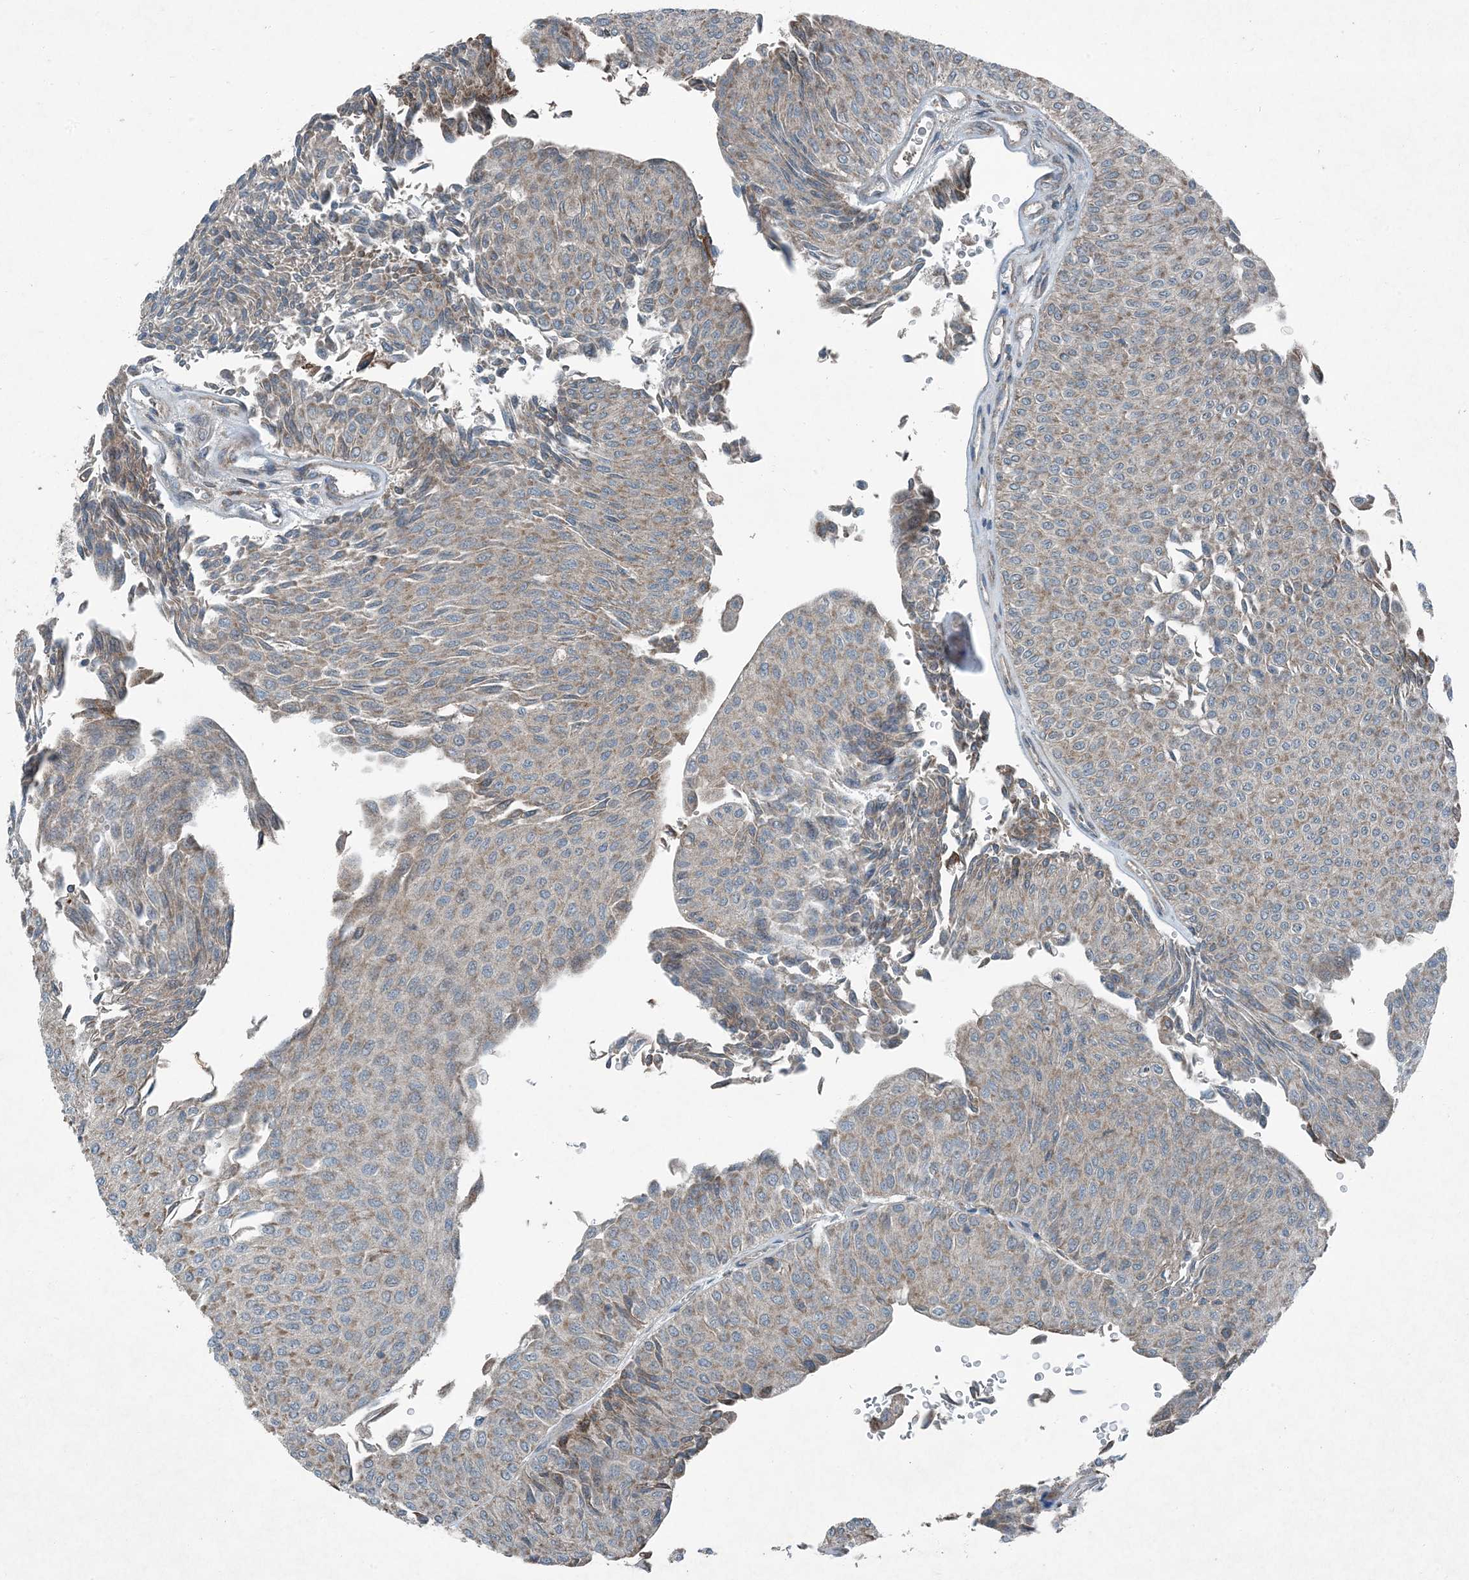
{"staining": {"intensity": "weak", "quantity": "<25%", "location": "cytoplasmic/membranous"}, "tissue": "urothelial cancer", "cell_type": "Tumor cells", "image_type": "cancer", "snomed": [{"axis": "morphology", "description": "Urothelial carcinoma, Low grade"}, {"axis": "topography", "description": "Urinary bladder"}], "caption": "A micrograph of urothelial cancer stained for a protein shows no brown staining in tumor cells.", "gene": "APOM", "patient": {"sex": "male", "age": 78}}